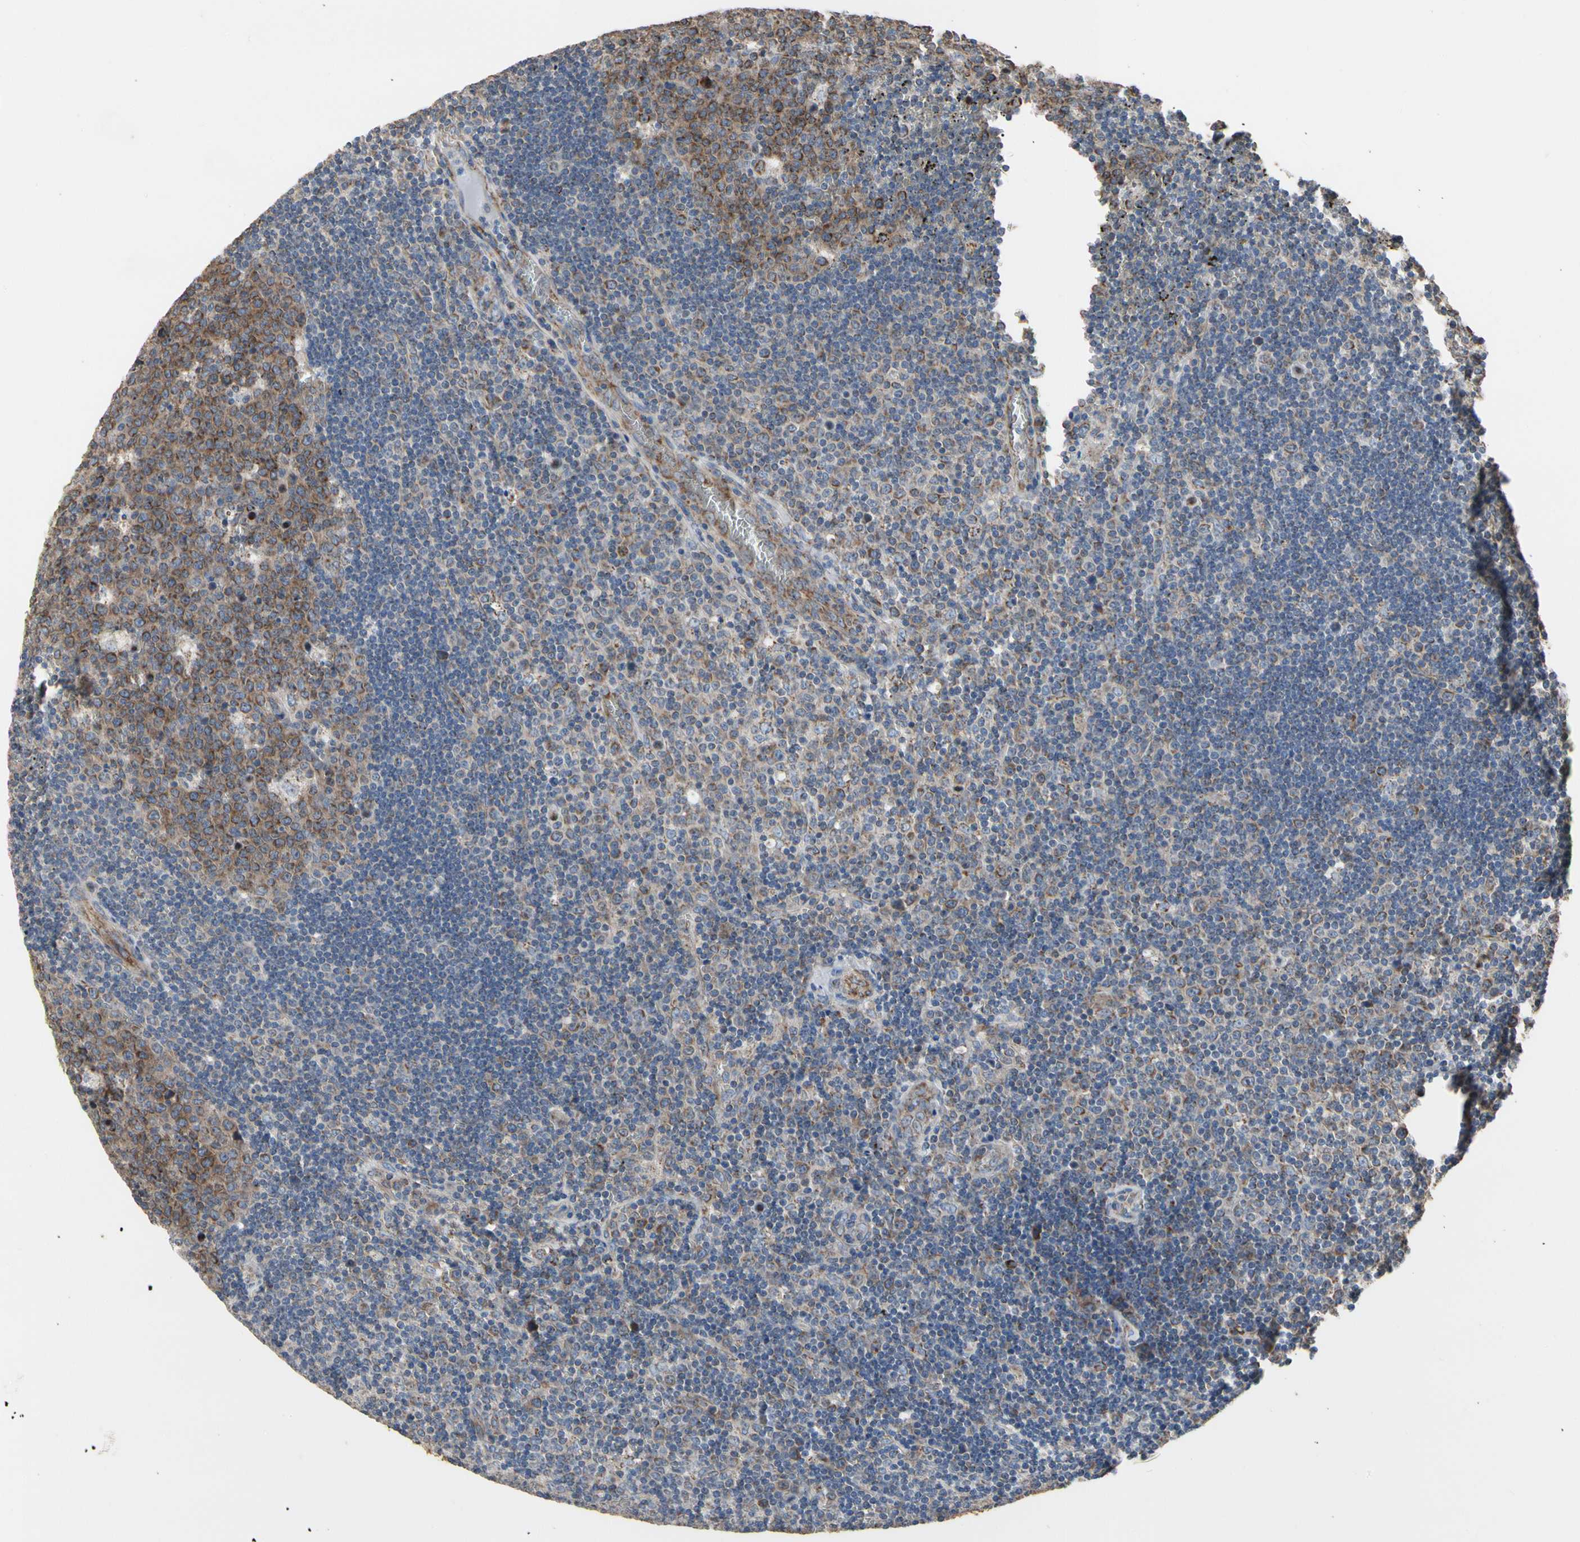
{"staining": {"intensity": "strong", "quantity": ">75%", "location": "cytoplasmic/membranous"}, "tissue": "lymph node", "cell_type": "Germinal center cells", "image_type": "normal", "snomed": [{"axis": "morphology", "description": "Normal tissue, NOS"}, {"axis": "topography", "description": "Lymph node"}, {"axis": "topography", "description": "Salivary gland"}], "caption": "The image reveals staining of unremarkable lymph node, revealing strong cytoplasmic/membranous protein staining (brown color) within germinal center cells.", "gene": "TUBA1A", "patient": {"sex": "male", "age": 8}}